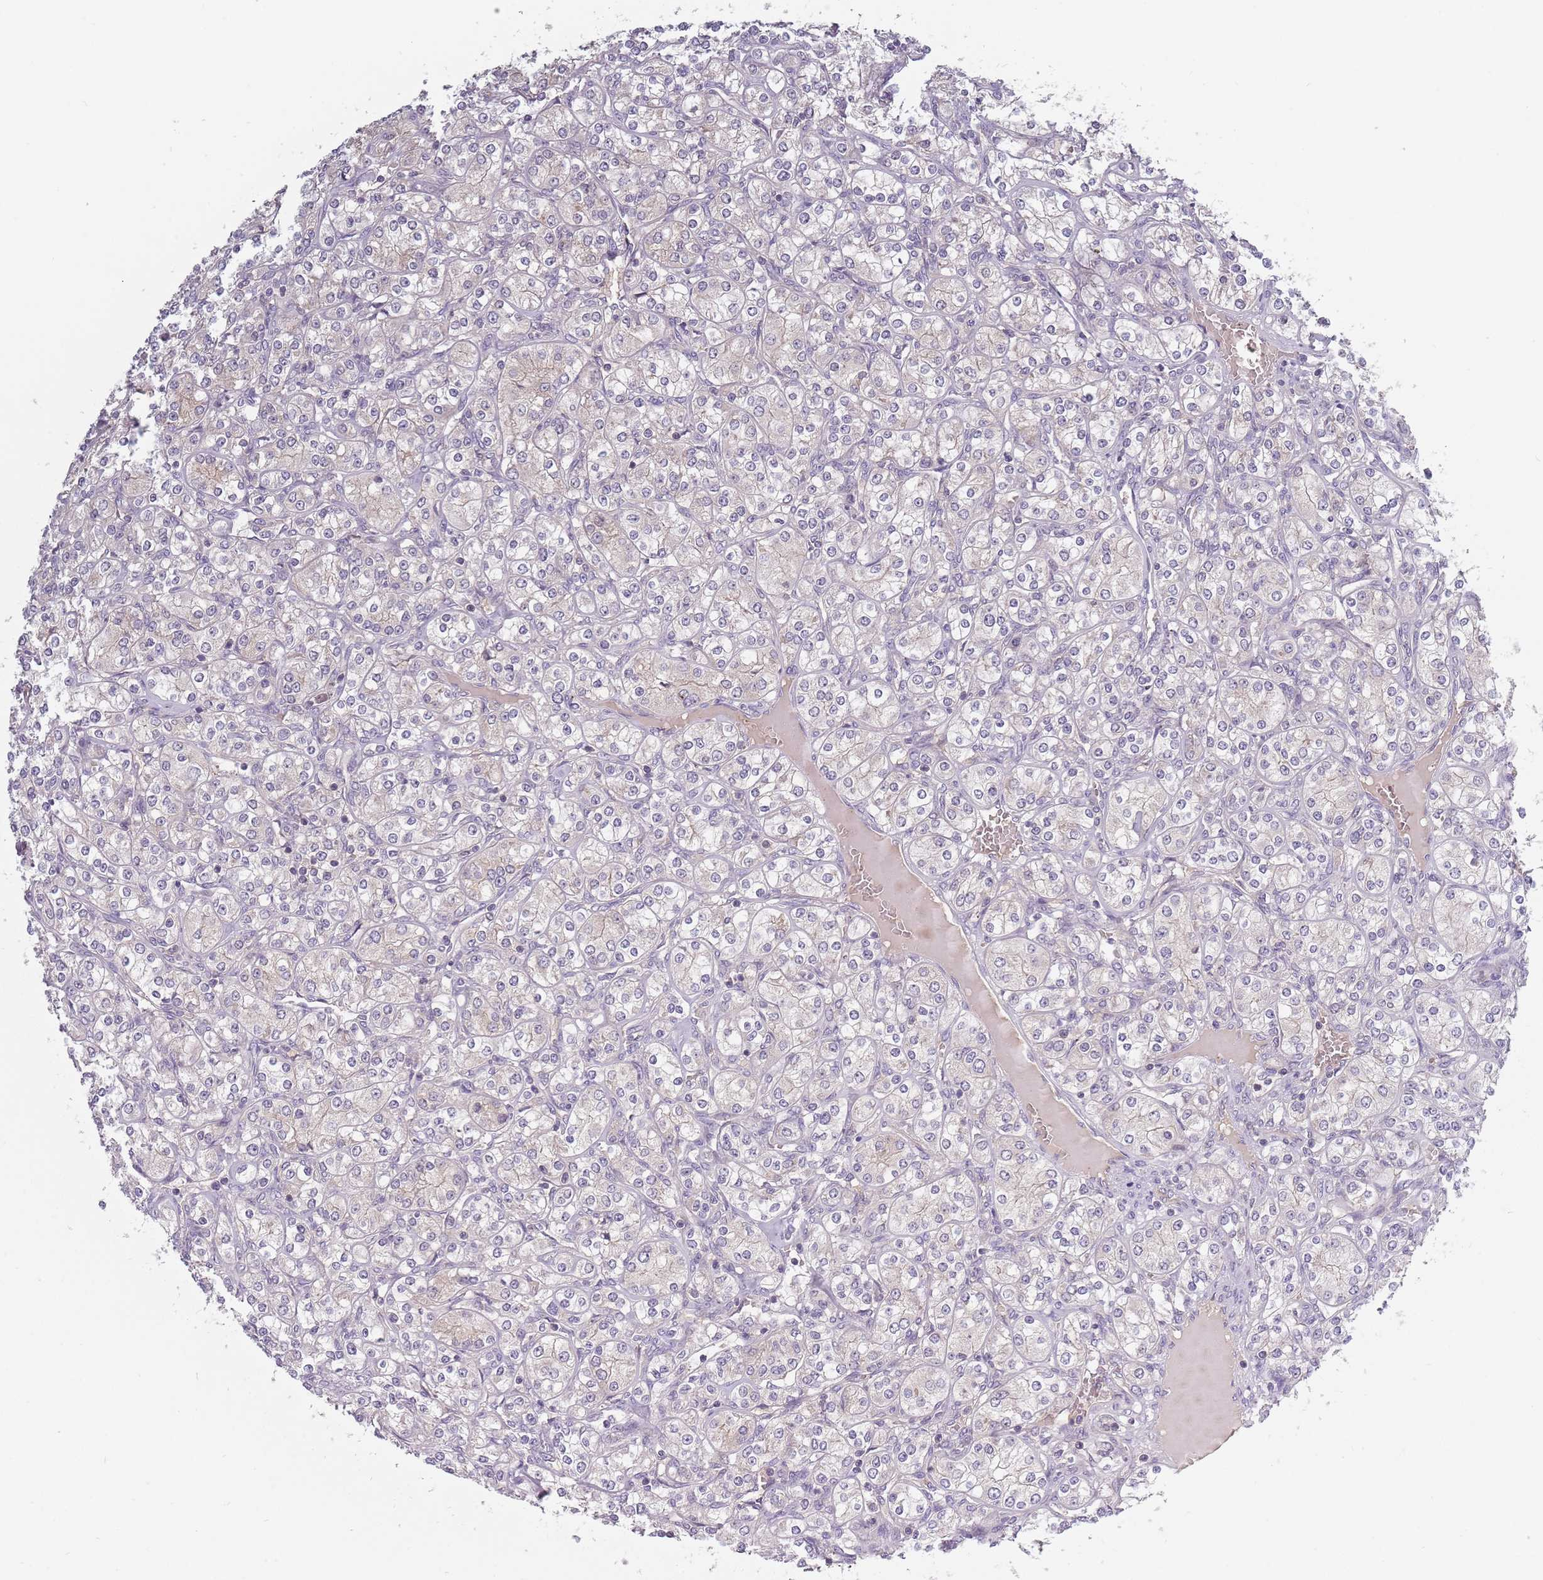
{"staining": {"intensity": "negative", "quantity": "none", "location": "none"}, "tissue": "renal cancer", "cell_type": "Tumor cells", "image_type": "cancer", "snomed": [{"axis": "morphology", "description": "Adenocarcinoma, NOS"}, {"axis": "topography", "description": "Kidney"}], "caption": "Human adenocarcinoma (renal) stained for a protein using immunohistochemistry demonstrates no expression in tumor cells.", "gene": "ASB13", "patient": {"sex": "male", "age": 77}}